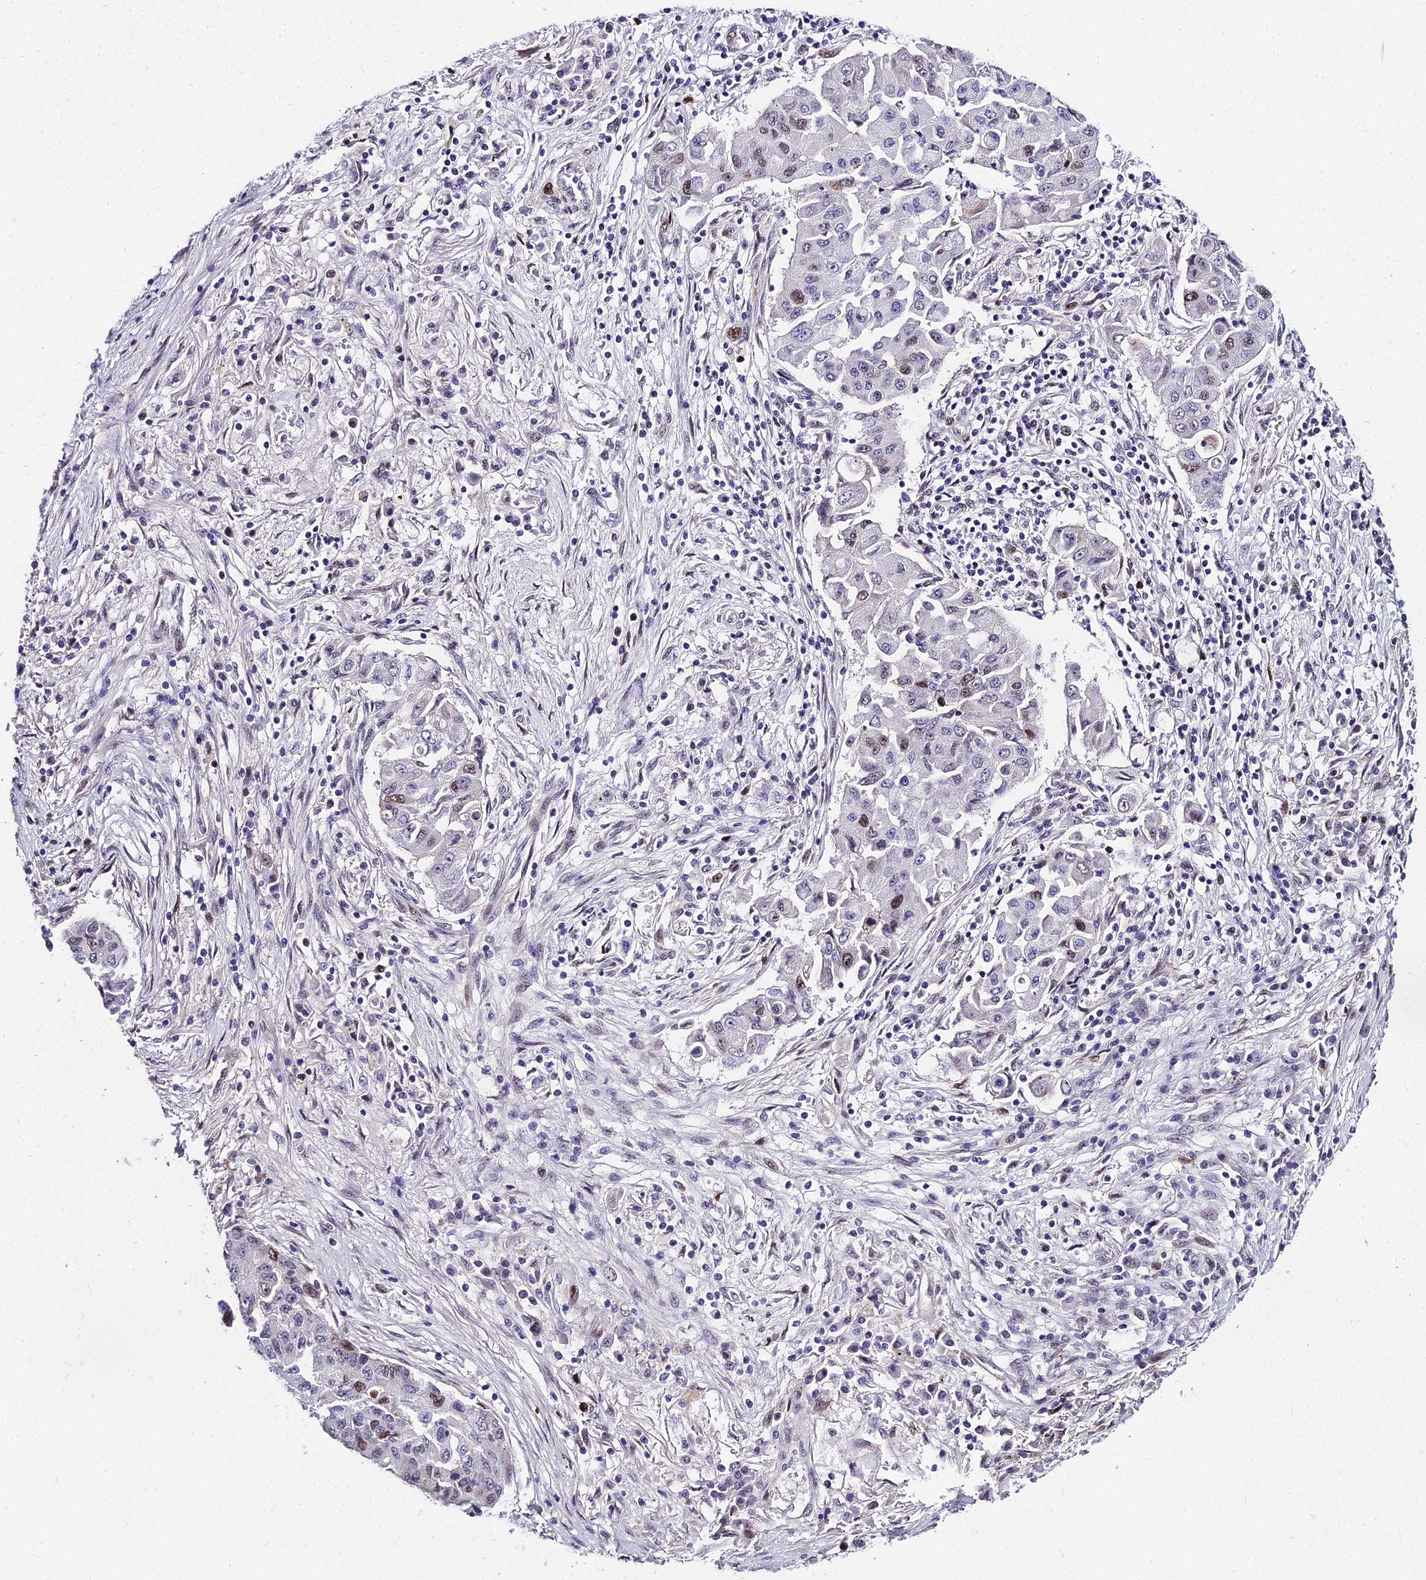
{"staining": {"intensity": "moderate", "quantity": "<25%", "location": "nuclear"}, "tissue": "lung cancer", "cell_type": "Tumor cells", "image_type": "cancer", "snomed": [{"axis": "morphology", "description": "Squamous cell carcinoma, NOS"}, {"axis": "topography", "description": "Lung"}], "caption": "Brown immunohistochemical staining in lung cancer shows moderate nuclear positivity in about <25% of tumor cells.", "gene": "TRIML2", "patient": {"sex": "male", "age": 74}}